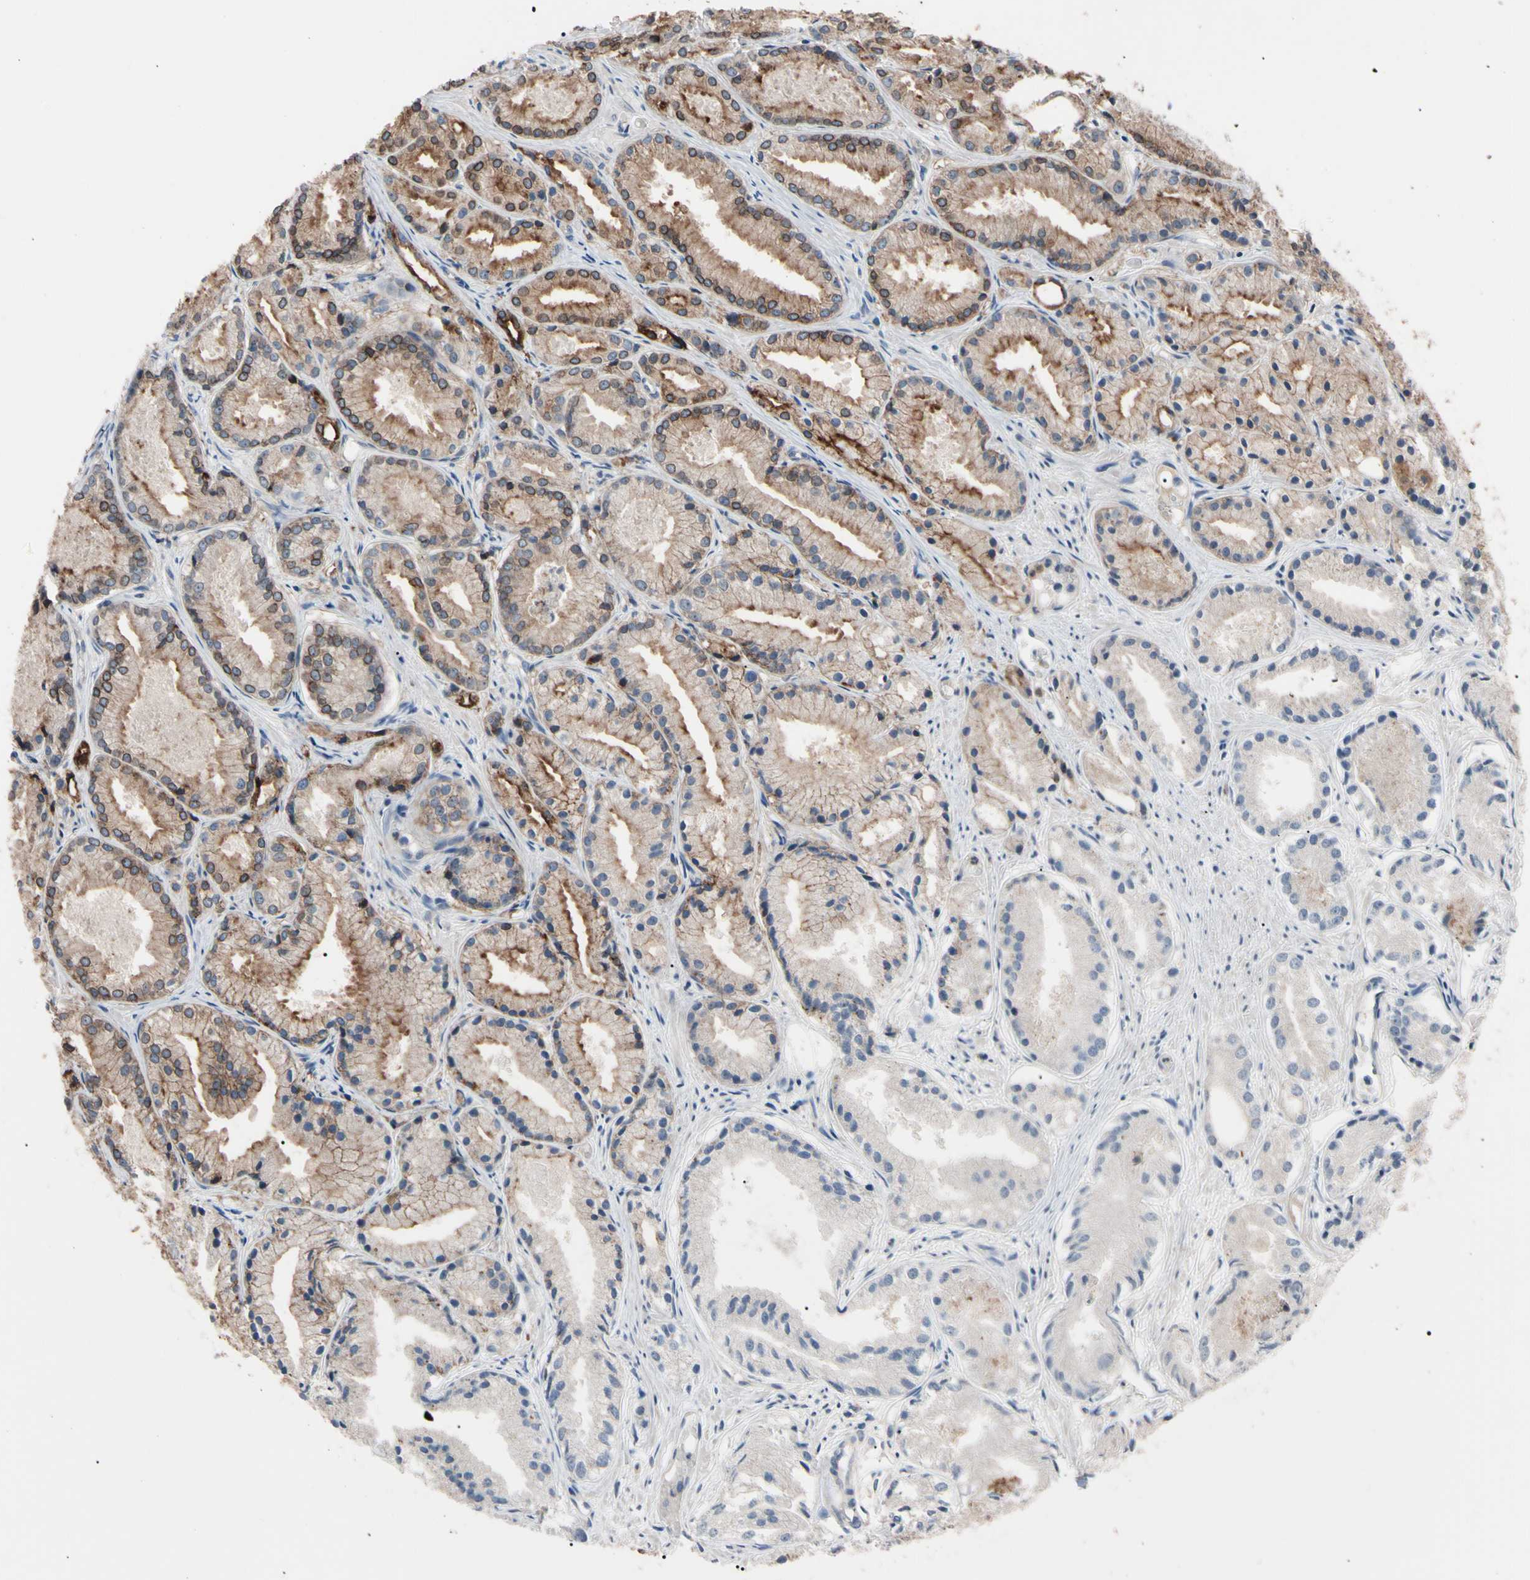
{"staining": {"intensity": "moderate", "quantity": "25%-75%", "location": "cytoplasmic/membranous"}, "tissue": "prostate cancer", "cell_type": "Tumor cells", "image_type": "cancer", "snomed": [{"axis": "morphology", "description": "Adenocarcinoma, Low grade"}, {"axis": "topography", "description": "Prostate"}], "caption": "A high-resolution photomicrograph shows IHC staining of prostate cancer, which demonstrates moderate cytoplasmic/membranous staining in about 25%-75% of tumor cells. (DAB (3,3'-diaminobenzidine) IHC, brown staining for protein, blue staining for nuclei).", "gene": "TRAF5", "patient": {"sex": "male", "age": 72}}